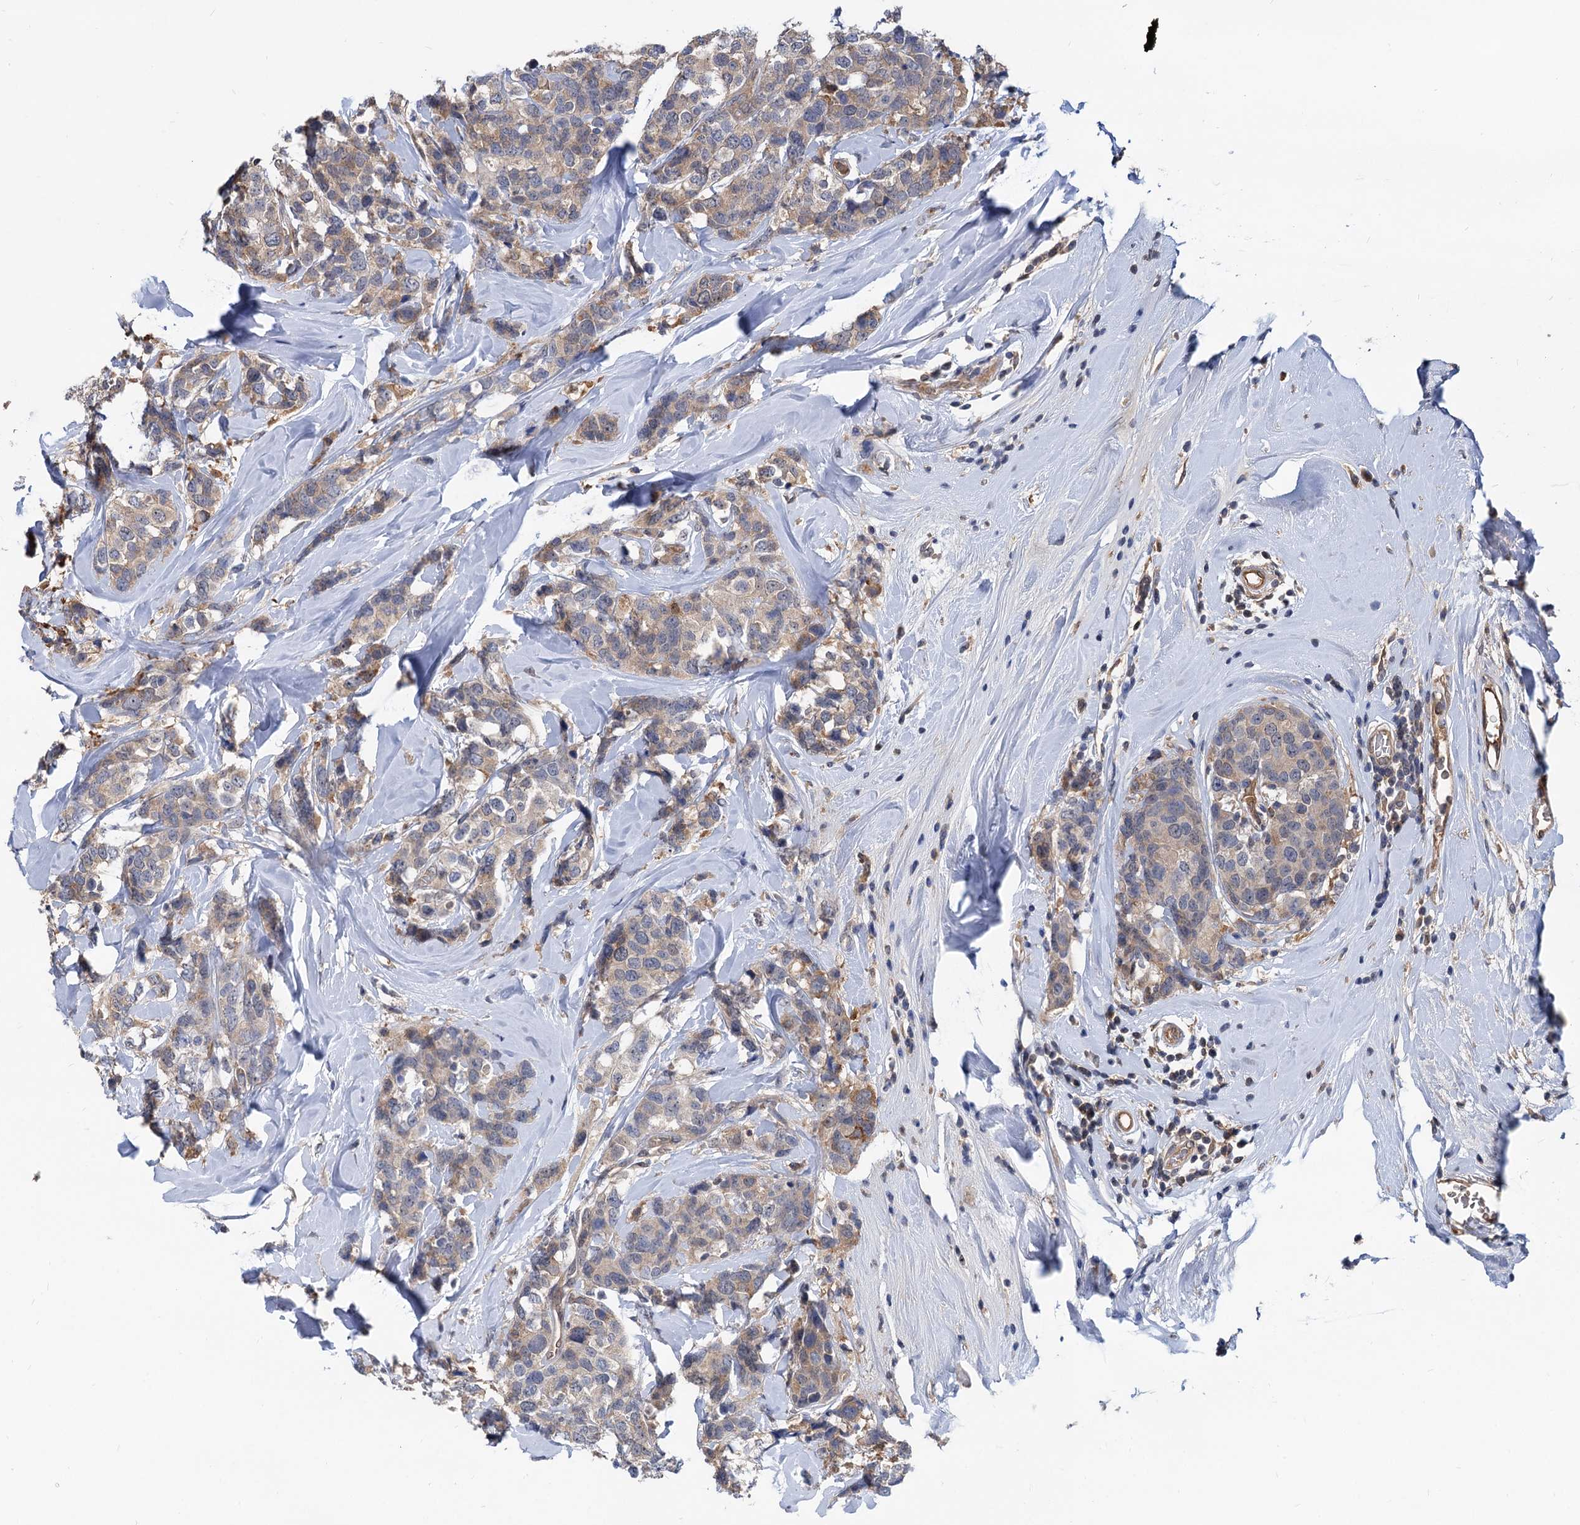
{"staining": {"intensity": "weak", "quantity": "<25%", "location": "cytoplasmic/membranous"}, "tissue": "breast cancer", "cell_type": "Tumor cells", "image_type": "cancer", "snomed": [{"axis": "morphology", "description": "Lobular carcinoma"}, {"axis": "topography", "description": "Breast"}], "caption": "Tumor cells show no significant protein expression in breast lobular carcinoma. The staining is performed using DAB brown chromogen with nuclei counter-stained in using hematoxylin.", "gene": "SNX15", "patient": {"sex": "female", "age": 59}}